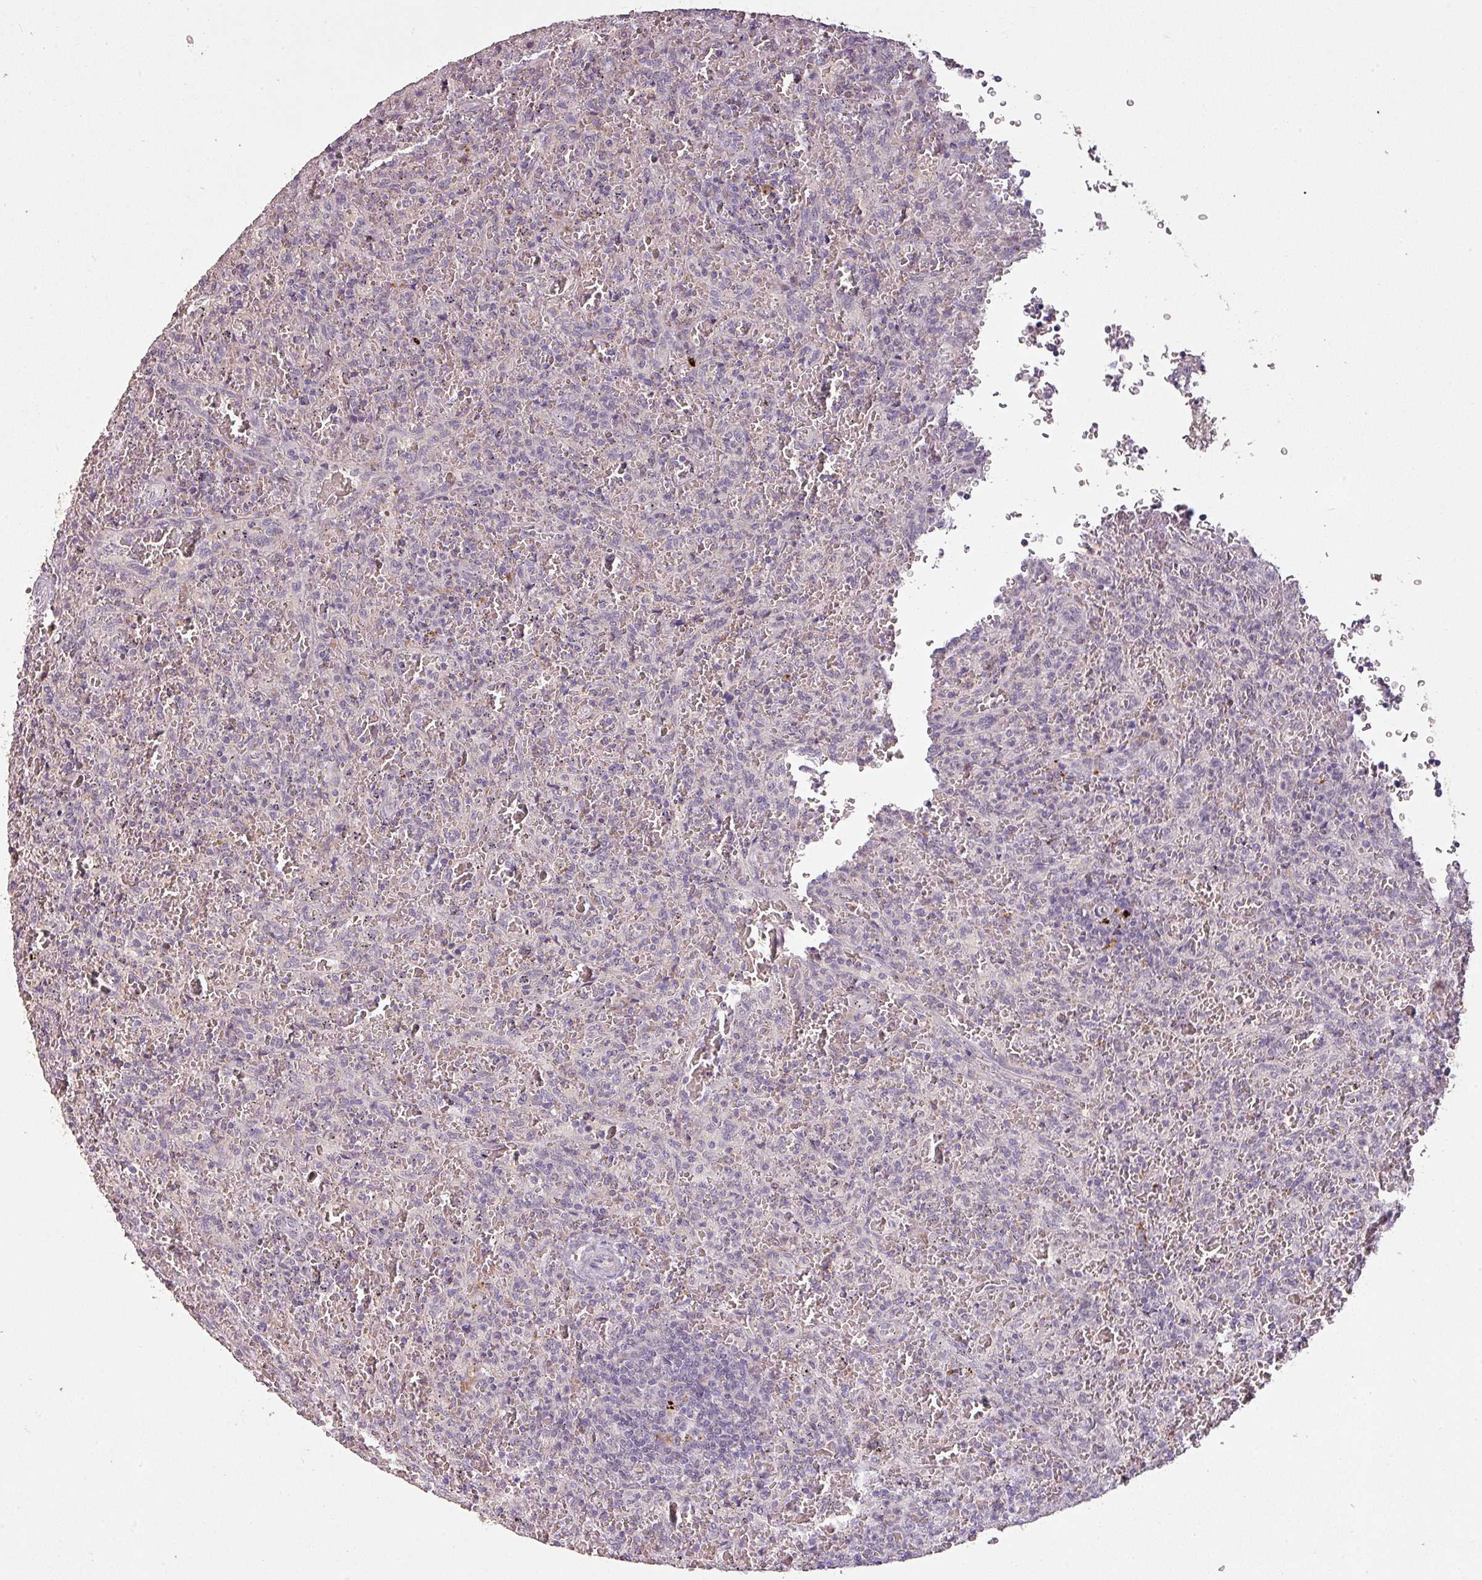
{"staining": {"intensity": "negative", "quantity": "none", "location": "none"}, "tissue": "lymphoma", "cell_type": "Tumor cells", "image_type": "cancer", "snomed": [{"axis": "morphology", "description": "Malignant lymphoma, non-Hodgkin's type, Low grade"}, {"axis": "topography", "description": "Spleen"}], "caption": "The IHC micrograph has no significant staining in tumor cells of lymphoma tissue.", "gene": "LYPLA1", "patient": {"sex": "female", "age": 64}}